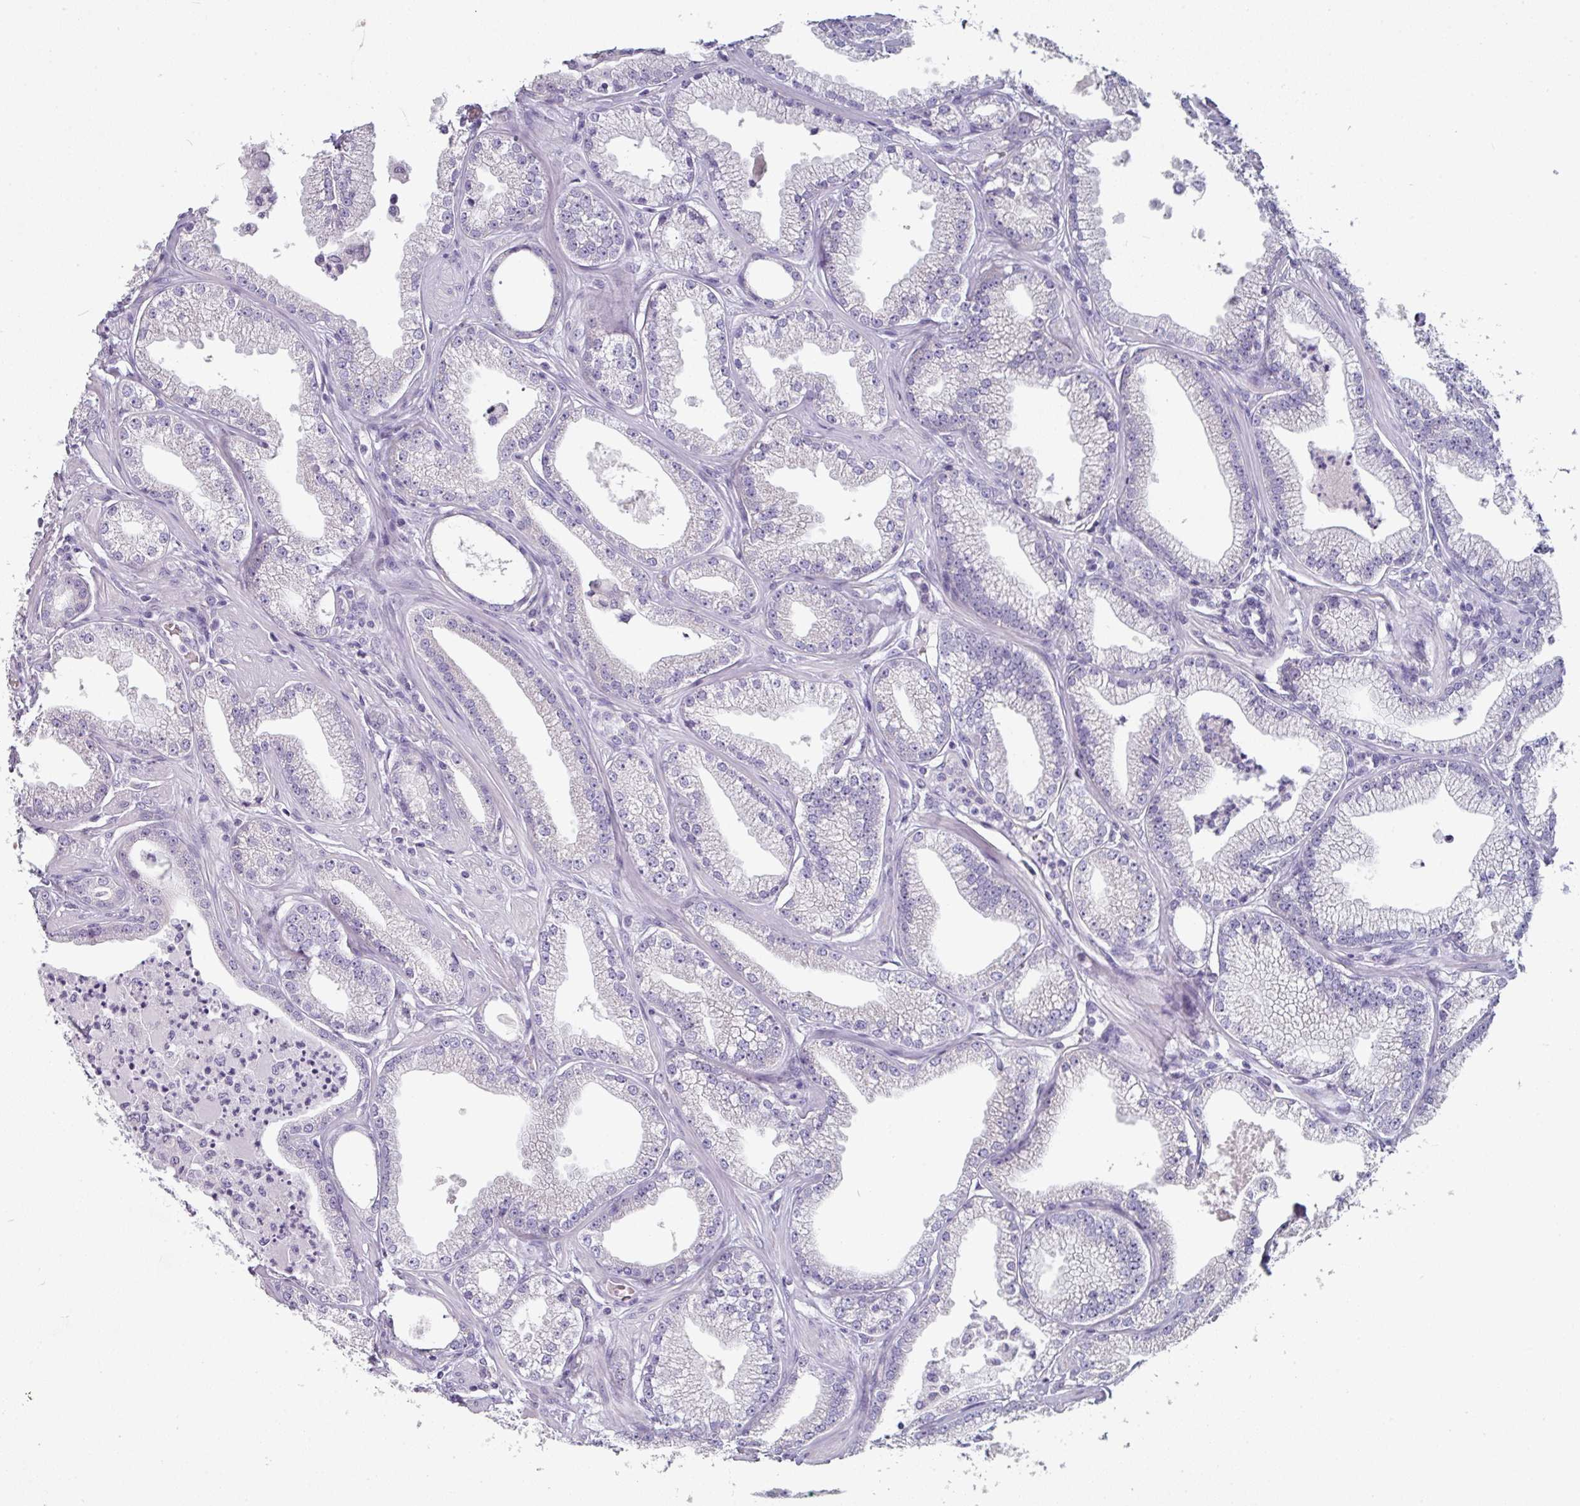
{"staining": {"intensity": "negative", "quantity": "none", "location": "none"}, "tissue": "prostate cancer", "cell_type": "Tumor cells", "image_type": "cancer", "snomed": [{"axis": "morphology", "description": "Adenocarcinoma, High grade"}, {"axis": "topography", "description": "Prostate"}], "caption": "IHC of human prostate cancer exhibits no expression in tumor cells.", "gene": "SLC17A7", "patient": {"sex": "male", "age": 67}}